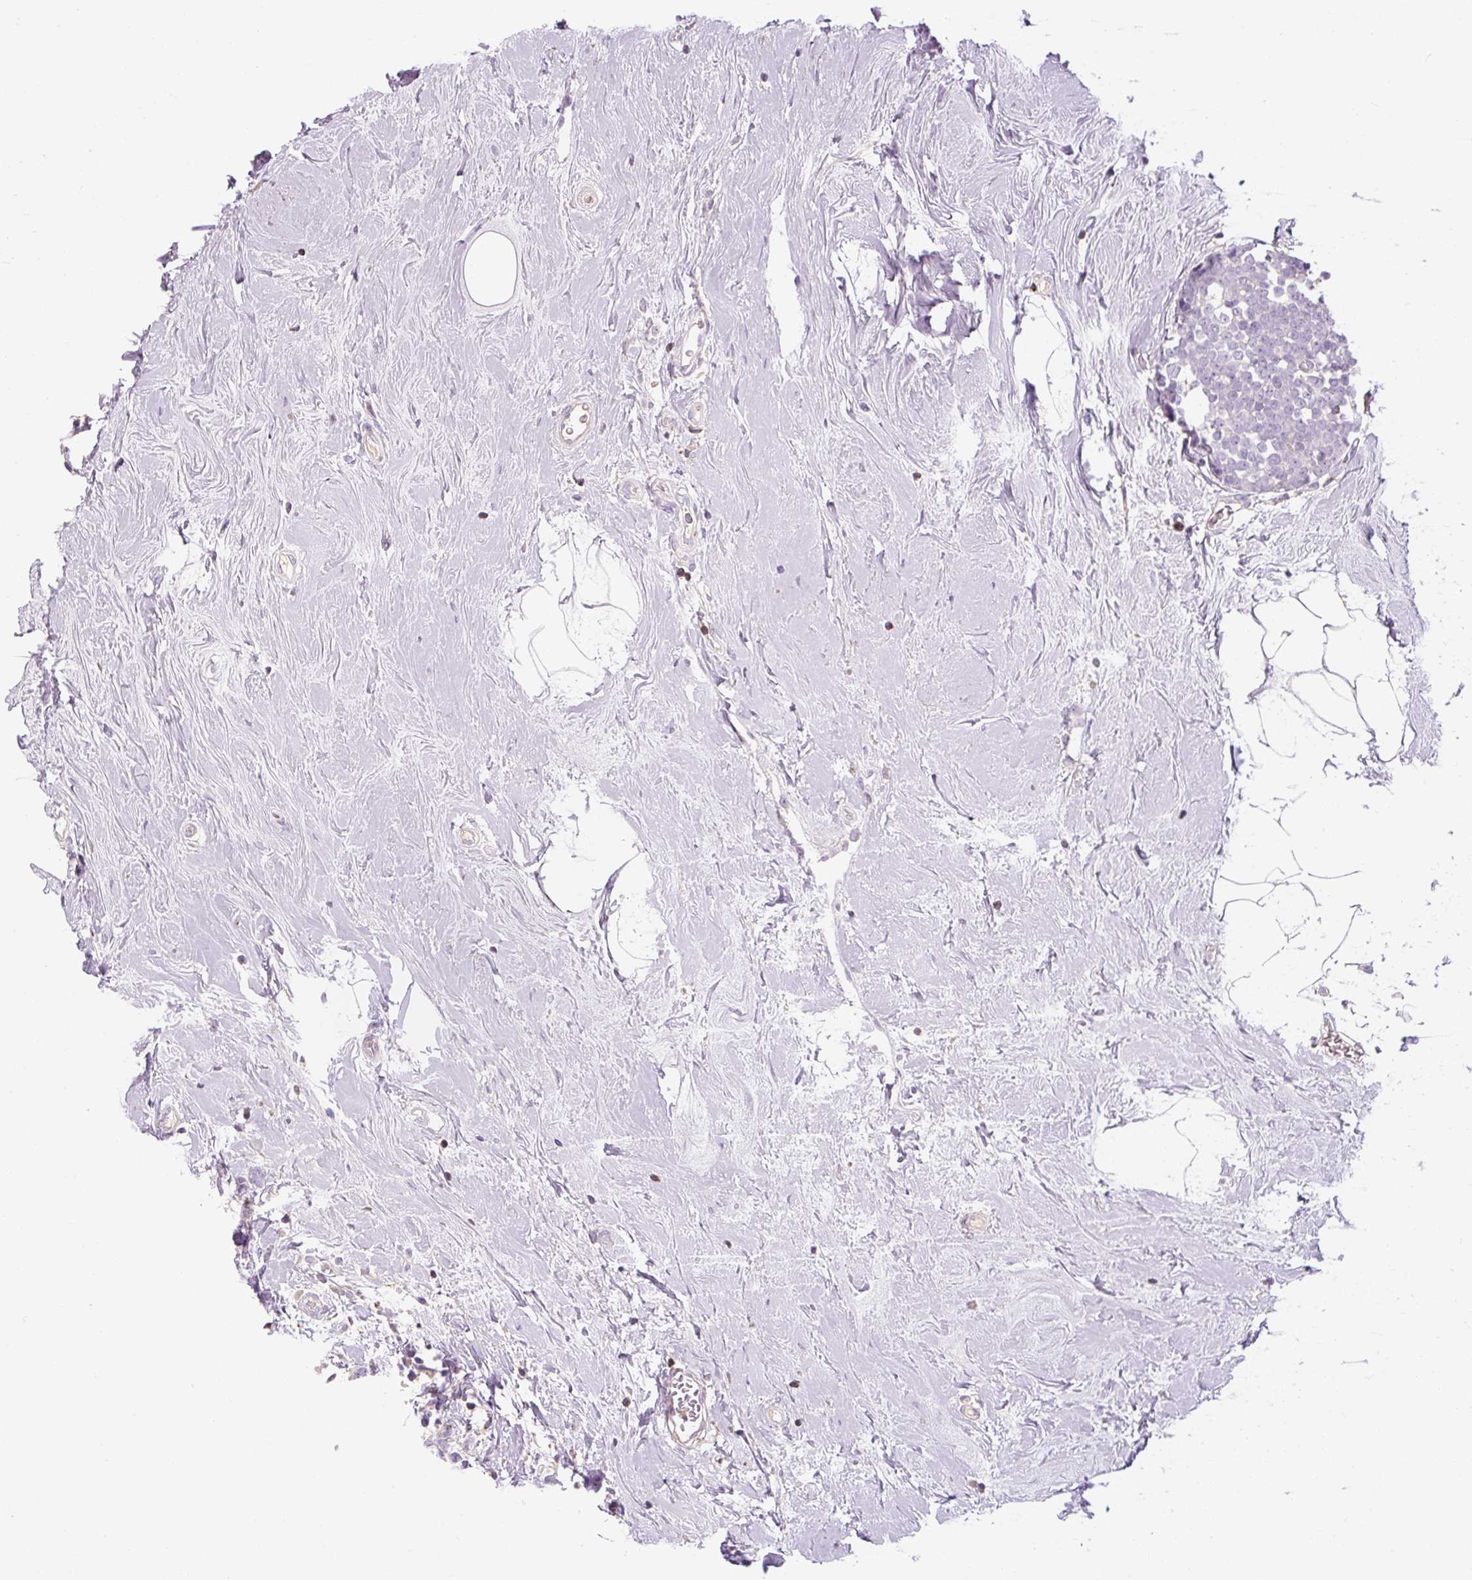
{"staining": {"intensity": "negative", "quantity": "none", "location": "none"}, "tissue": "breast cancer", "cell_type": "Tumor cells", "image_type": "cancer", "snomed": [{"axis": "morphology", "description": "Lobular carcinoma"}, {"axis": "topography", "description": "Breast"}], "caption": "Protein analysis of breast cancer (lobular carcinoma) demonstrates no significant staining in tumor cells.", "gene": "TIGD2", "patient": {"sex": "female", "age": 58}}